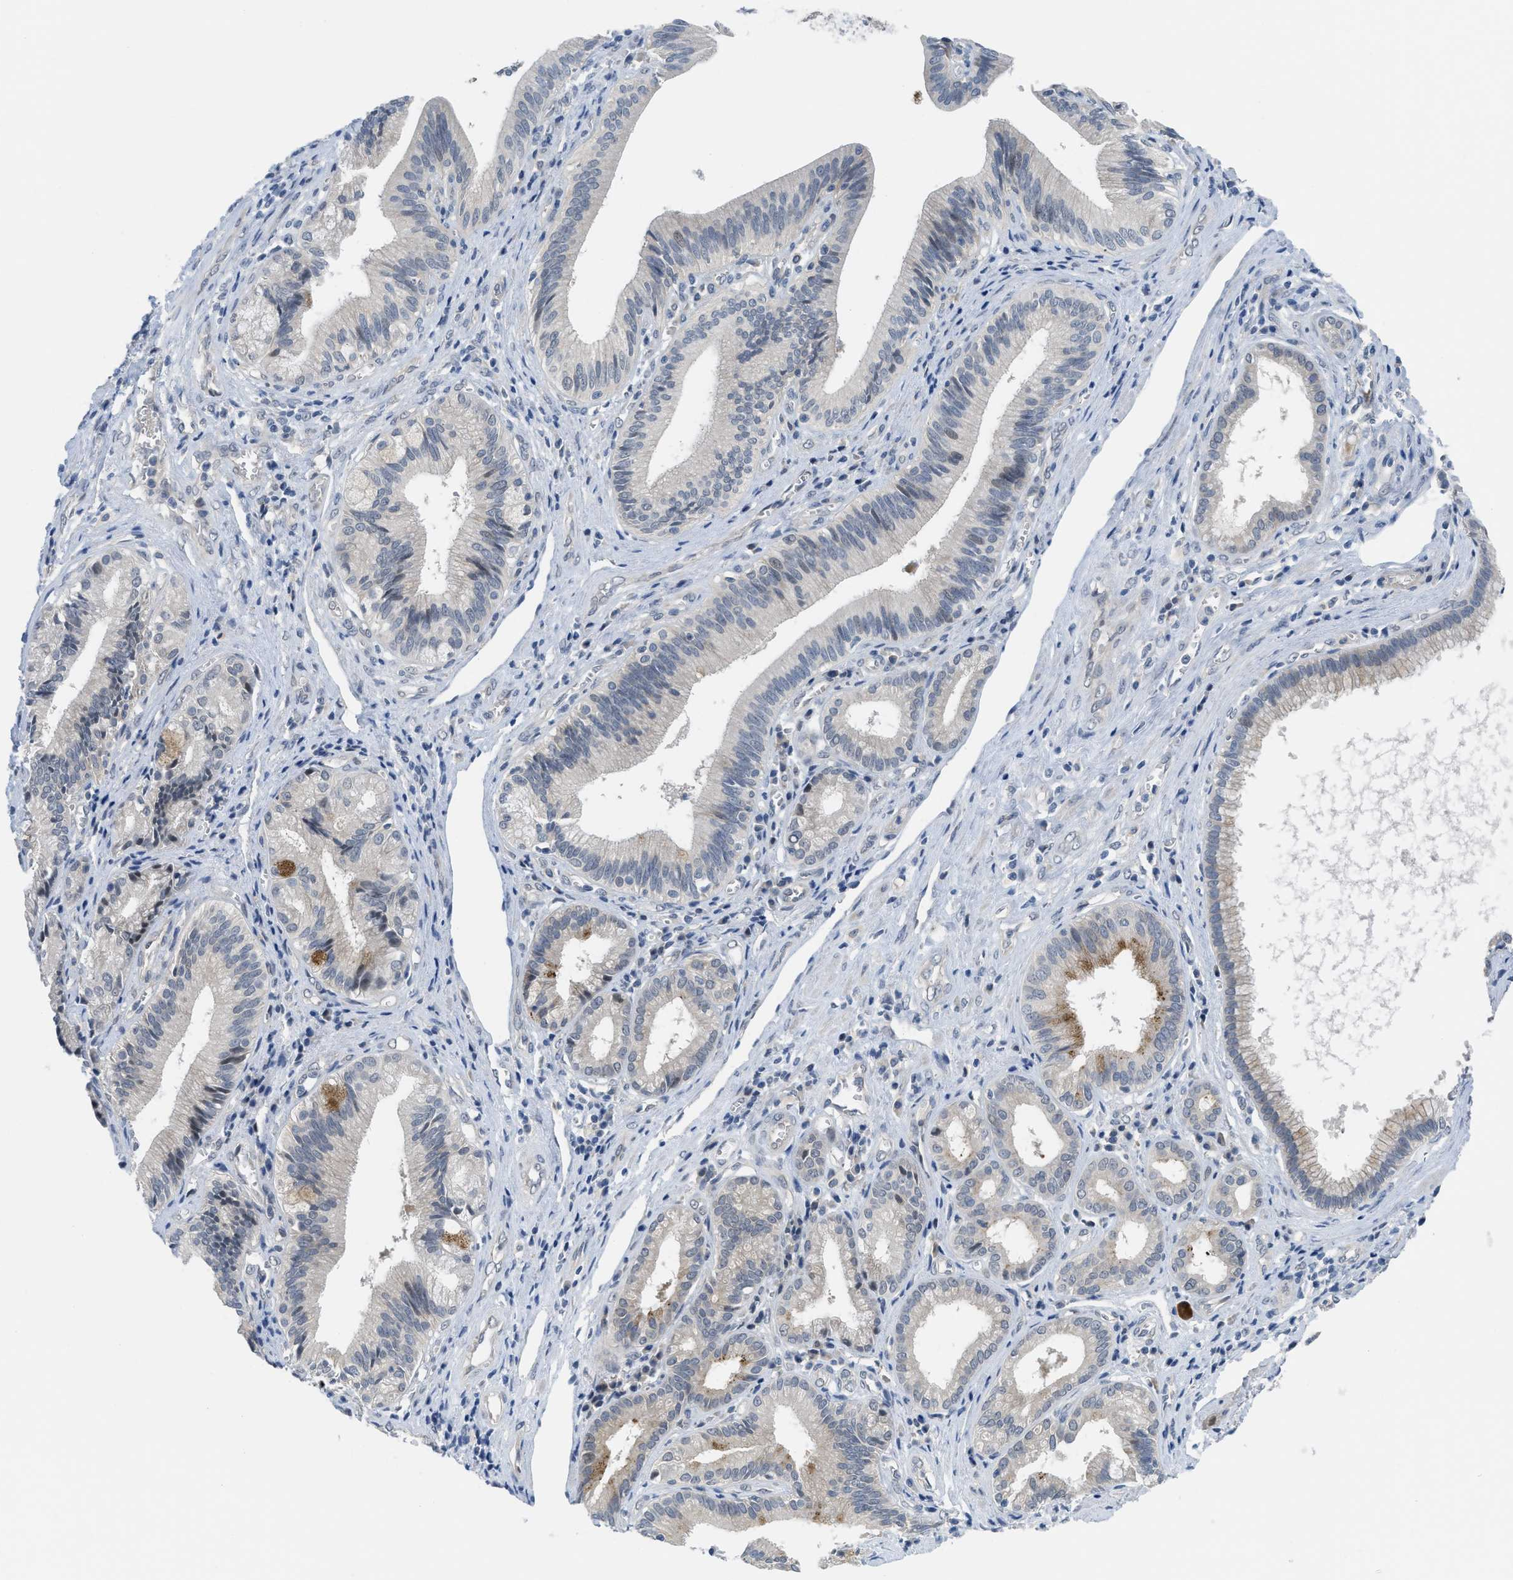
{"staining": {"intensity": "moderate", "quantity": "<25%", "location": "cytoplasmic/membranous"}, "tissue": "pancreatic cancer", "cell_type": "Tumor cells", "image_type": "cancer", "snomed": [{"axis": "morphology", "description": "Adenocarcinoma, NOS"}, {"axis": "topography", "description": "Pancreas"}], "caption": "Immunohistochemical staining of pancreatic cancer (adenocarcinoma) exhibits low levels of moderate cytoplasmic/membranous protein staining in approximately <25% of tumor cells. Using DAB (brown) and hematoxylin (blue) stains, captured at high magnification using brightfield microscopy.", "gene": "TNFAIP1", "patient": {"sex": "female", "age": 75}}